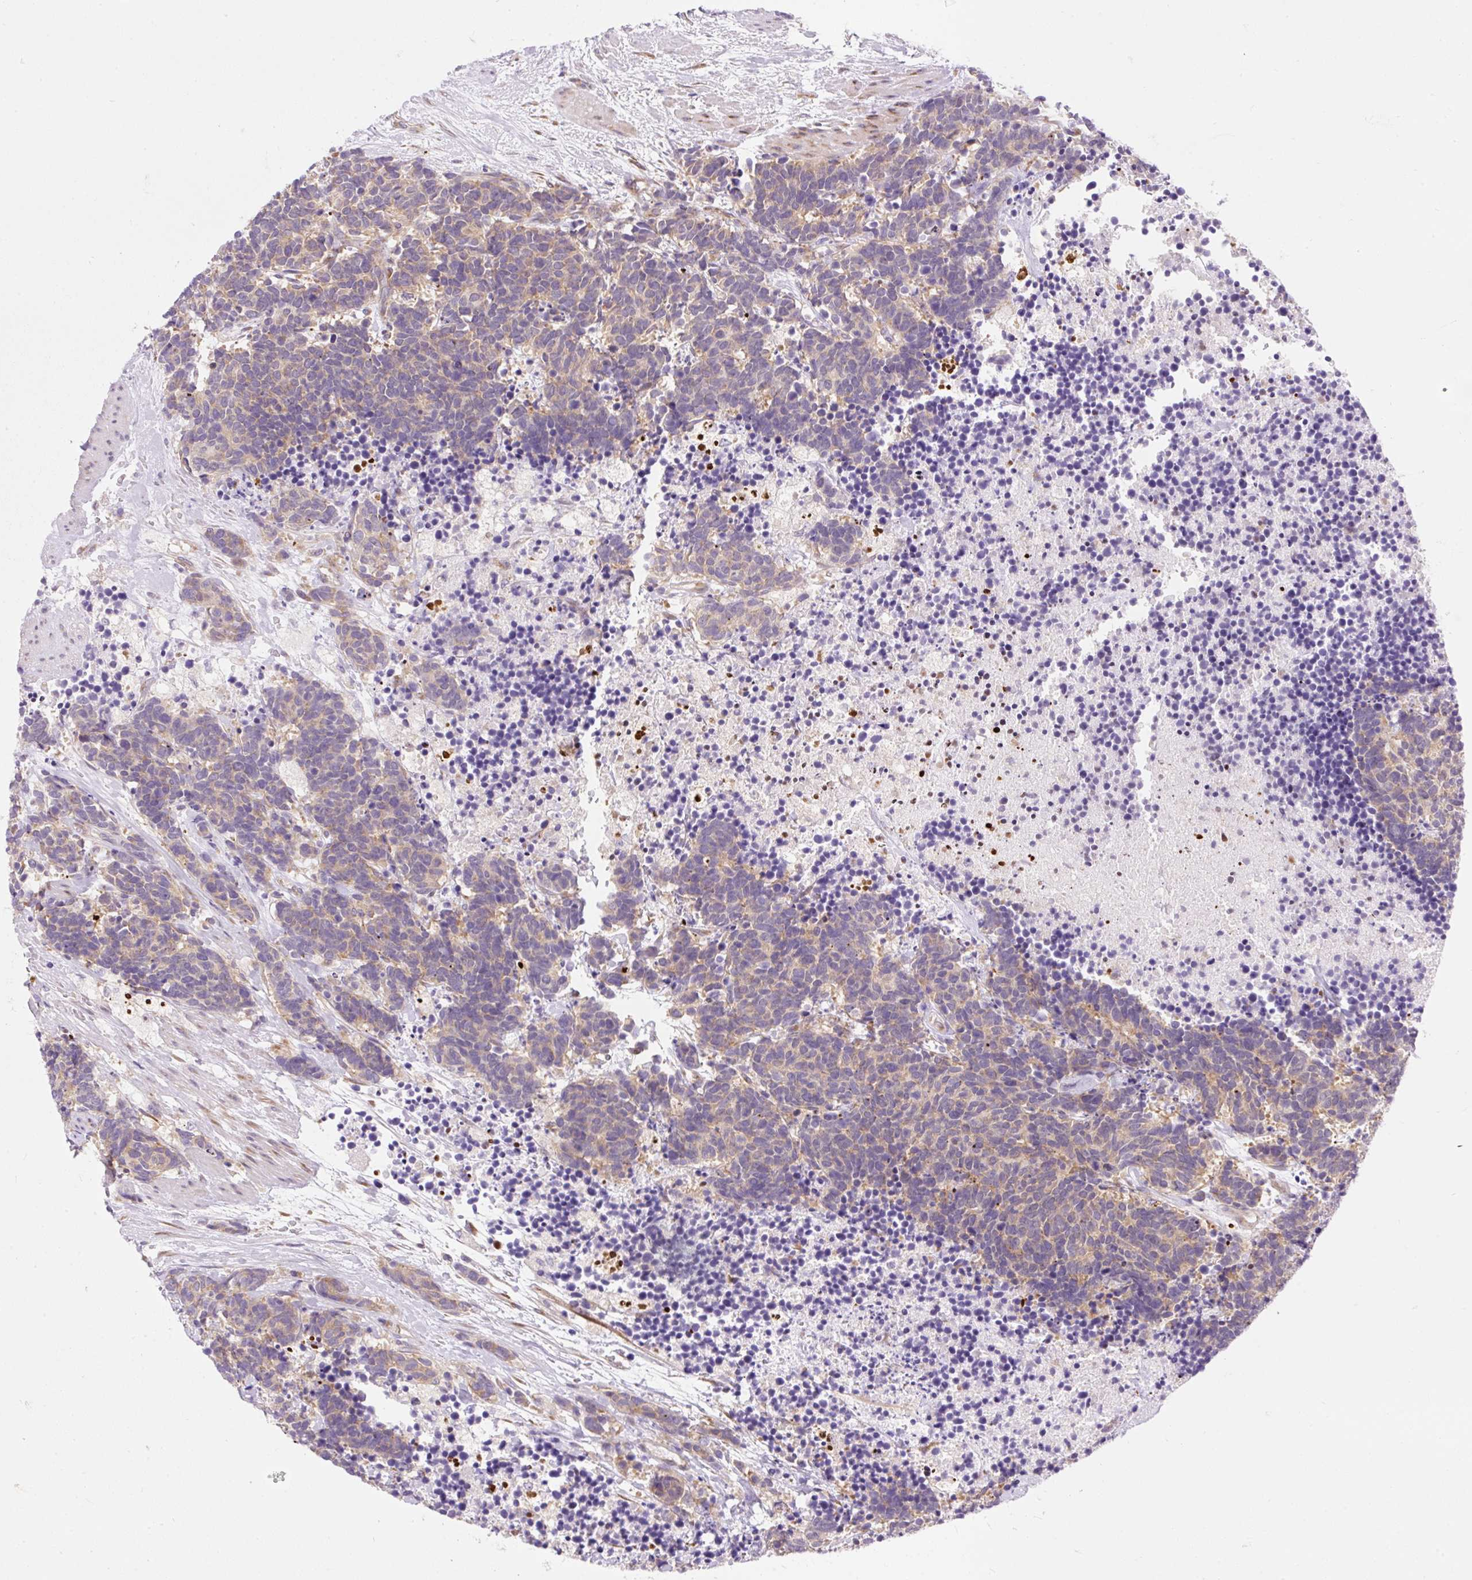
{"staining": {"intensity": "weak", "quantity": ">75%", "location": "cytoplasmic/membranous"}, "tissue": "carcinoid", "cell_type": "Tumor cells", "image_type": "cancer", "snomed": [{"axis": "morphology", "description": "Carcinoma, NOS"}, {"axis": "morphology", "description": "Carcinoid, malignant, NOS"}, {"axis": "topography", "description": "Prostate"}], "caption": "Weak cytoplasmic/membranous protein staining is present in approximately >75% of tumor cells in carcinoid.", "gene": "GPR45", "patient": {"sex": "male", "age": 57}}